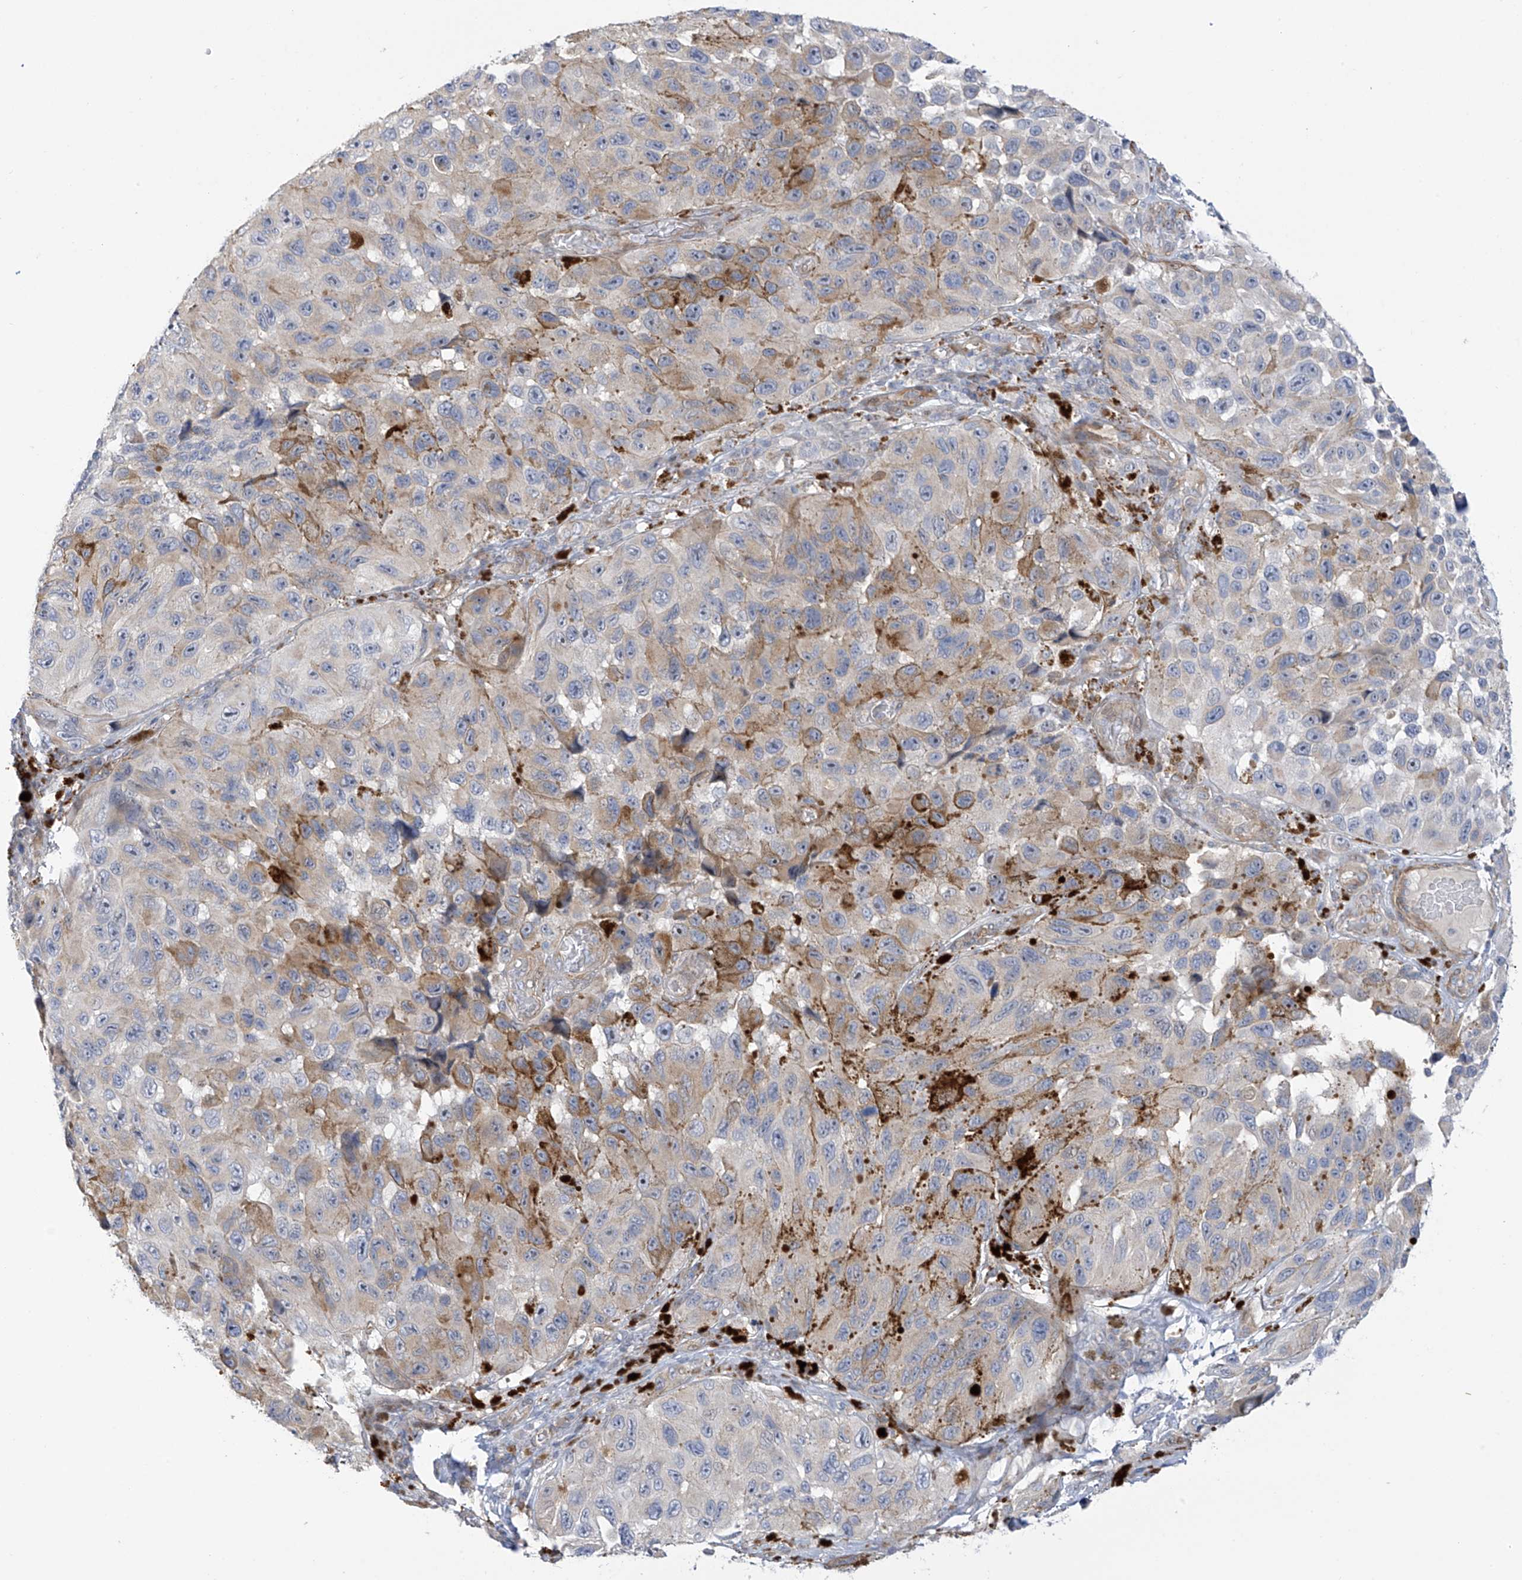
{"staining": {"intensity": "negative", "quantity": "none", "location": "none"}, "tissue": "melanoma", "cell_type": "Tumor cells", "image_type": "cancer", "snomed": [{"axis": "morphology", "description": "Malignant melanoma, NOS"}, {"axis": "topography", "description": "Skin"}], "caption": "The image reveals no staining of tumor cells in melanoma. (DAB immunohistochemistry with hematoxylin counter stain).", "gene": "ZNF641", "patient": {"sex": "female", "age": 73}}